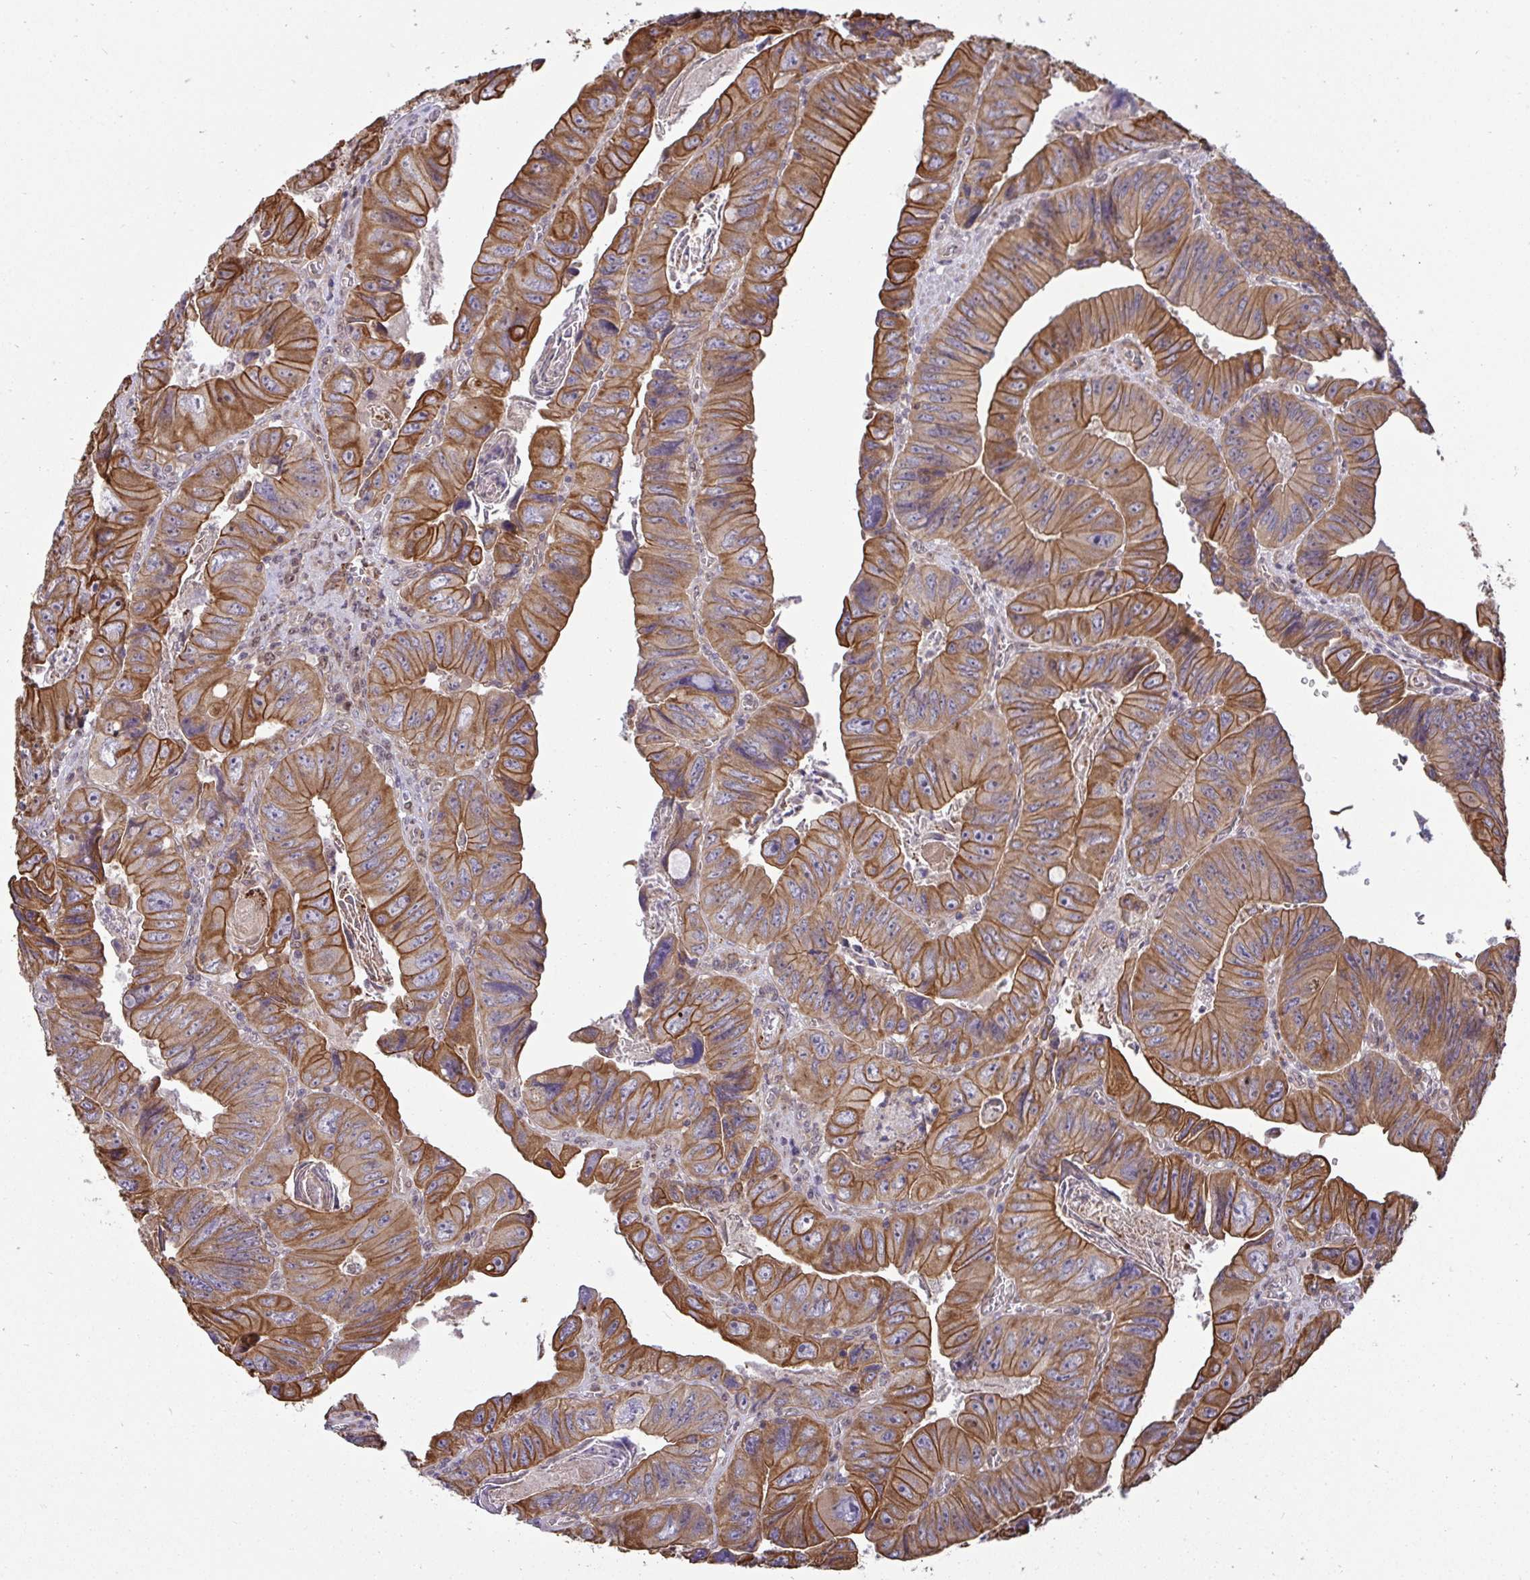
{"staining": {"intensity": "moderate", "quantity": ">75%", "location": "cytoplasmic/membranous"}, "tissue": "colorectal cancer", "cell_type": "Tumor cells", "image_type": "cancer", "snomed": [{"axis": "morphology", "description": "Adenocarcinoma, NOS"}, {"axis": "topography", "description": "Colon"}], "caption": "Immunohistochemistry (IHC) image of colorectal cancer stained for a protein (brown), which shows medium levels of moderate cytoplasmic/membranous staining in about >75% of tumor cells.", "gene": "TRIM44", "patient": {"sex": "female", "age": 84}}